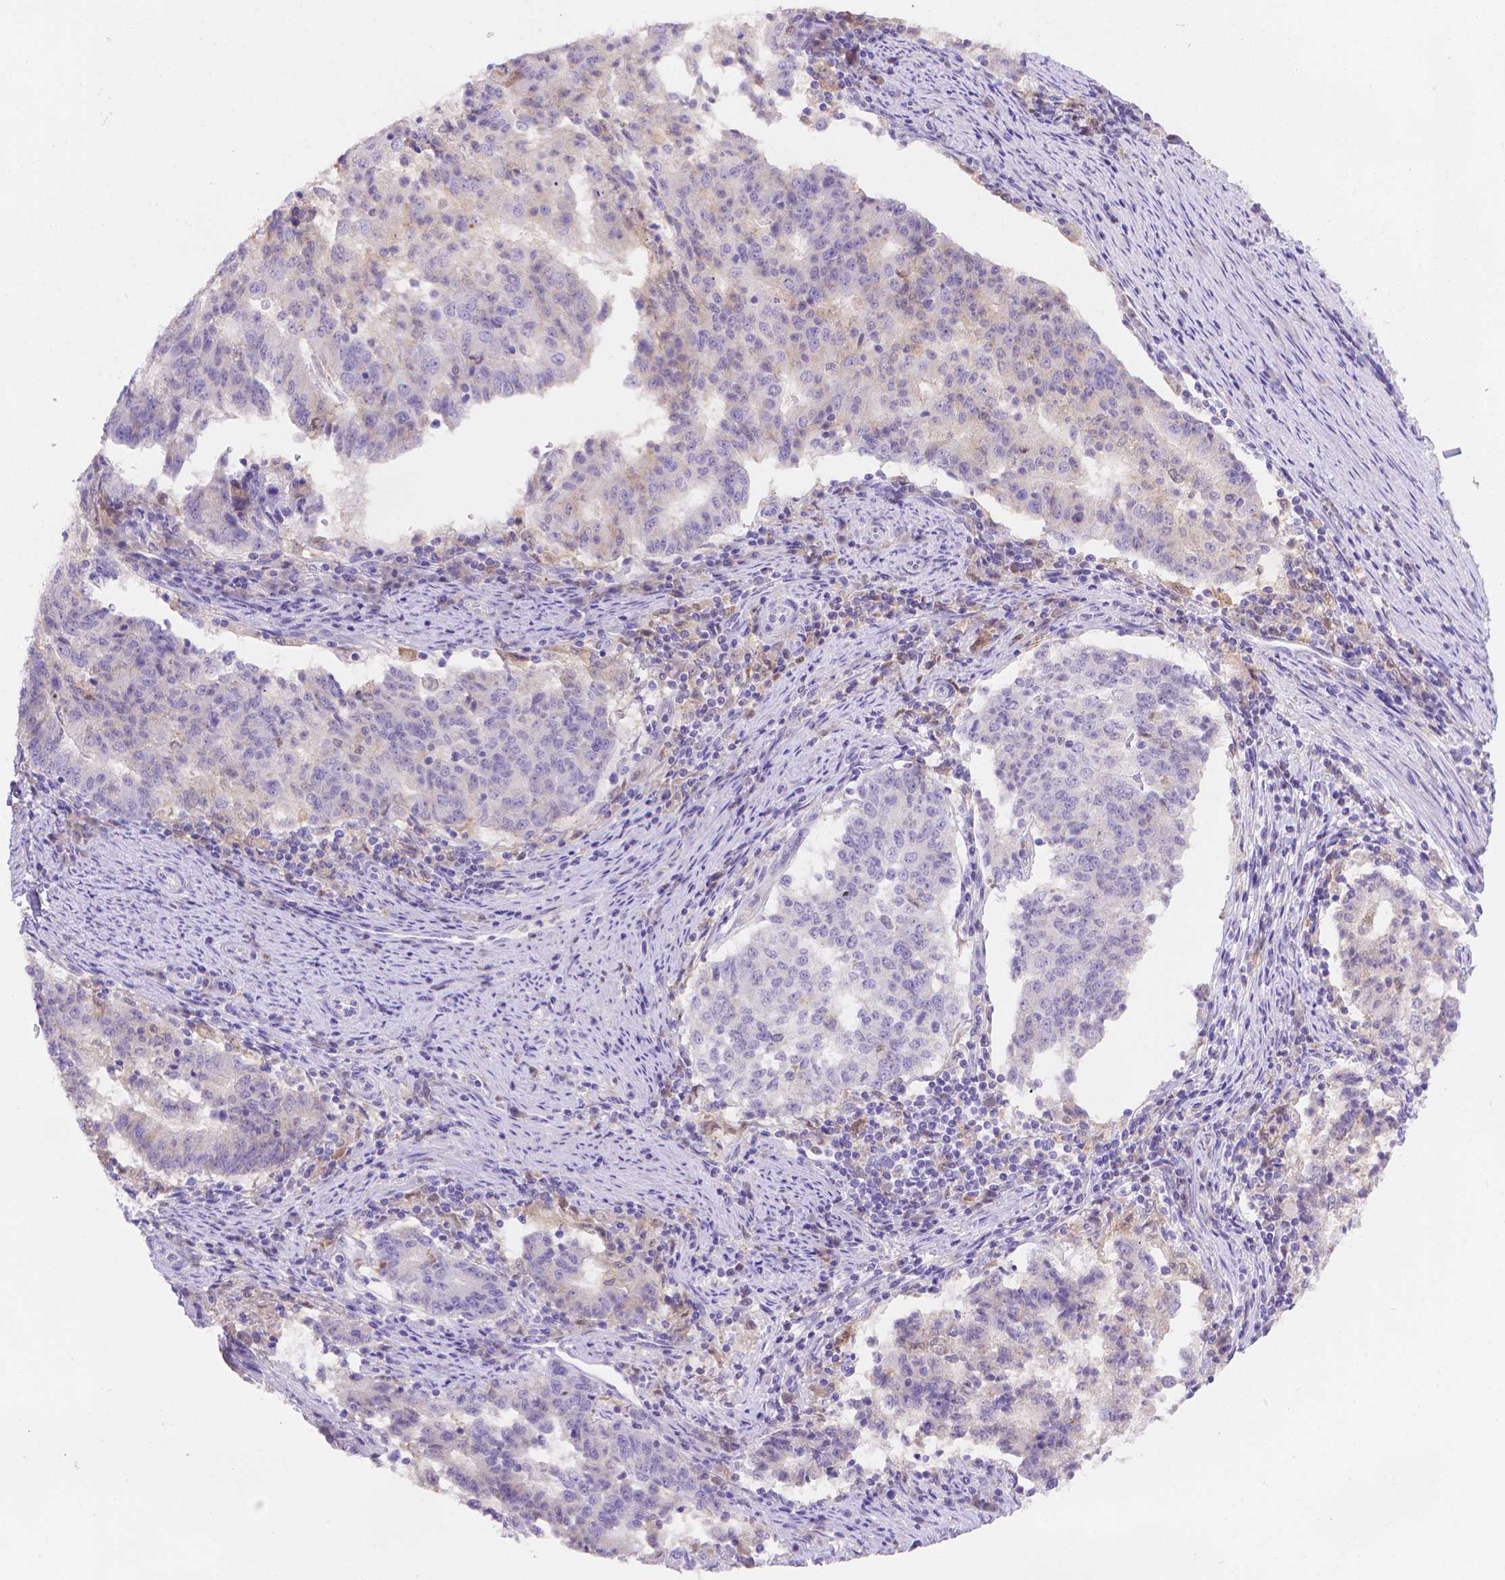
{"staining": {"intensity": "negative", "quantity": "none", "location": "none"}, "tissue": "endometrial cancer", "cell_type": "Tumor cells", "image_type": "cancer", "snomed": [{"axis": "morphology", "description": "Adenocarcinoma, NOS"}, {"axis": "topography", "description": "Endometrium"}], "caption": "DAB (3,3'-diaminobenzidine) immunohistochemical staining of human adenocarcinoma (endometrial) displays no significant staining in tumor cells. Nuclei are stained in blue.", "gene": "FGD2", "patient": {"sex": "female", "age": 82}}